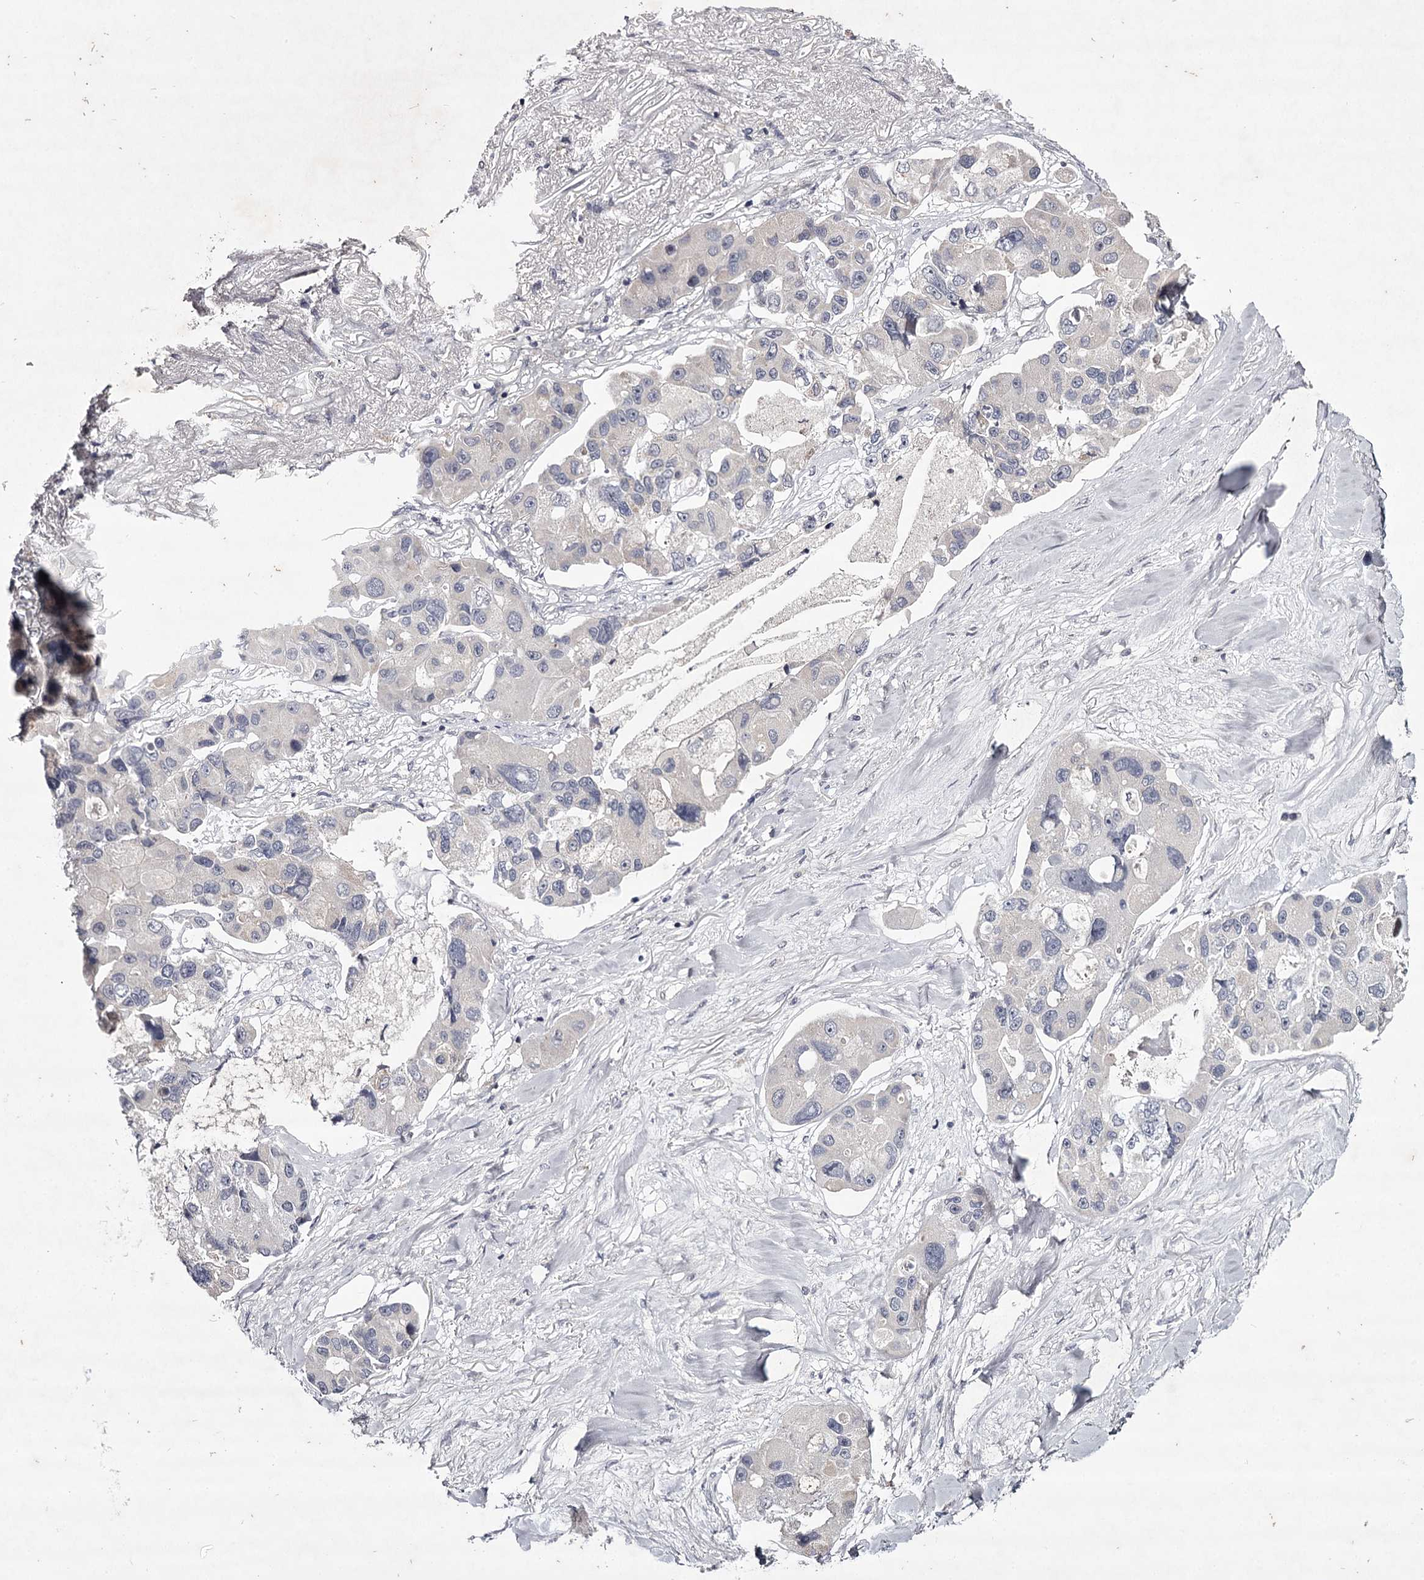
{"staining": {"intensity": "negative", "quantity": "none", "location": "none"}, "tissue": "lung cancer", "cell_type": "Tumor cells", "image_type": "cancer", "snomed": [{"axis": "morphology", "description": "Adenocarcinoma, NOS"}, {"axis": "topography", "description": "Lung"}], "caption": "Tumor cells show no significant expression in adenocarcinoma (lung).", "gene": "PRM2", "patient": {"sex": "female", "age": 54}}